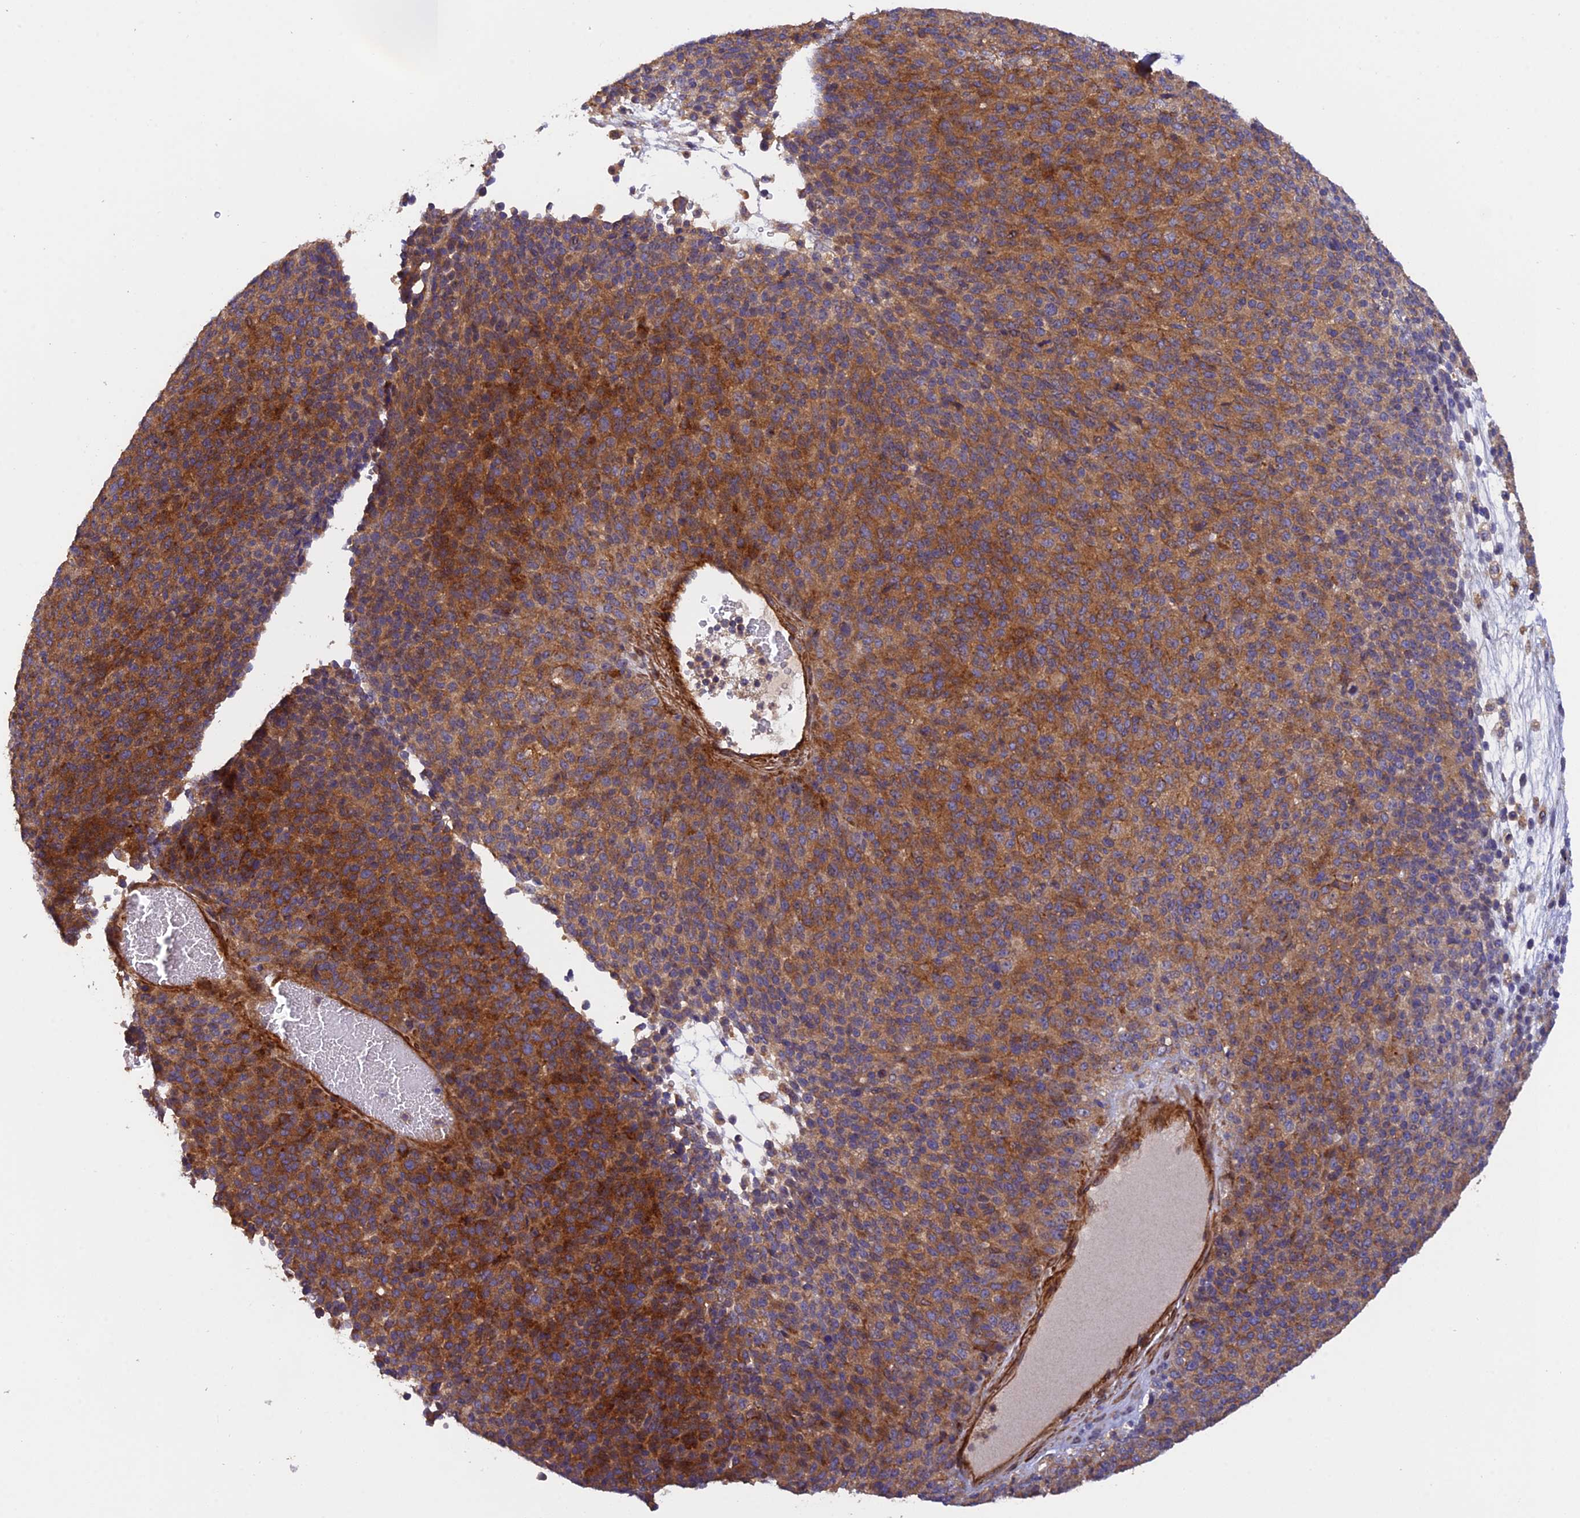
{"staining": {"intensity": "strong", "quantity": ">75%", "location": "cytoplasmic/membranous"}, "tissue": "melanoma", "cell_type": "Tumor cells", "image_type": "cancer", "snomed": [{"axis": "morphology", "description": "Malignant melanoma, Metastatic site"}, {"axis": "topography", "description": "Brain"}], "caption": "DAB immunohistochemical staining of malignant melanoma (metastatic site) shows strong cytoplasmic/membranous protein expression in about >75% of tumor cells.", "gene": "ADAMTS15", "patient": {"sex": "female", "age": 56}}